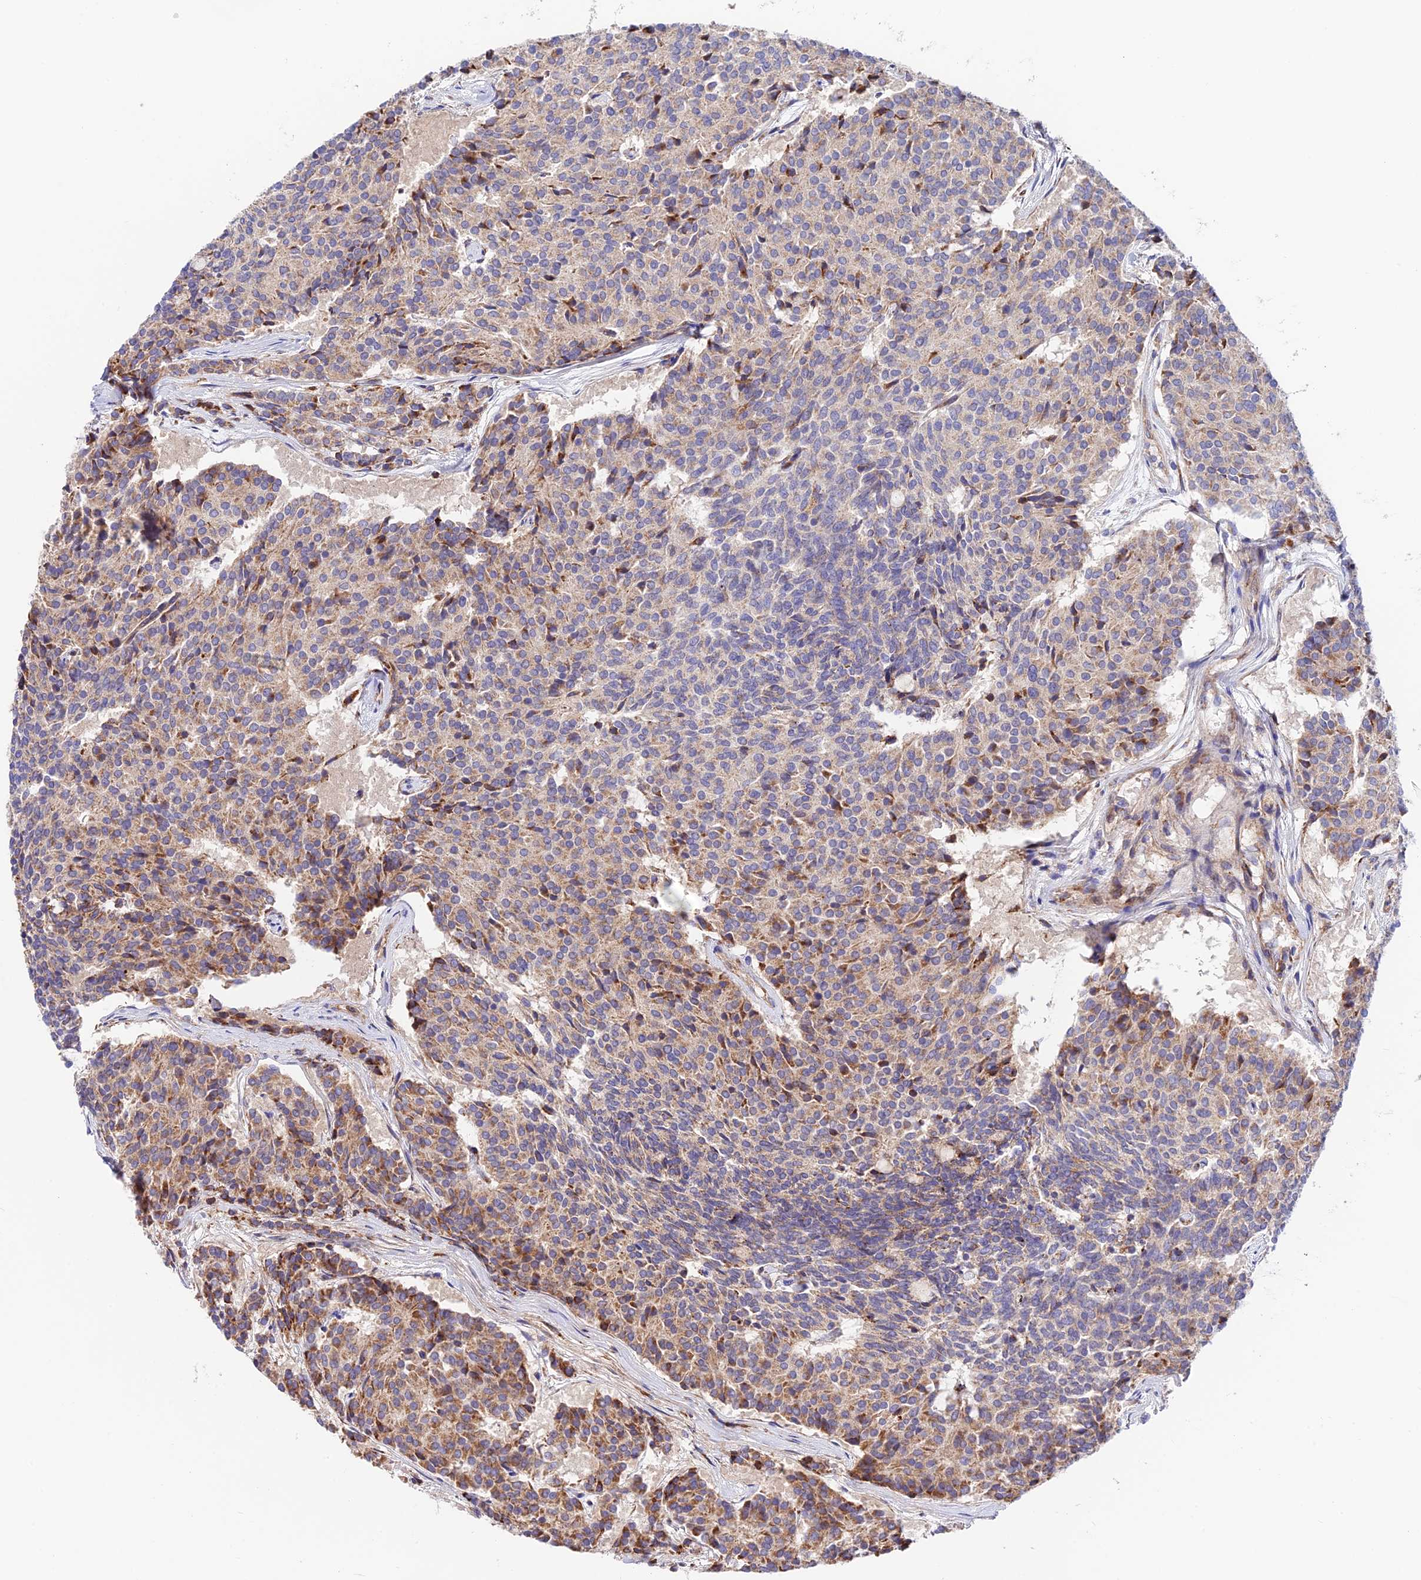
{"staining": {"intensity": "moderate", "quantity": "25%-75%", "location": "cytoplasmic/membranous"}, "tissue": "carcinoid", "cell_type": "Tumor cells", "image_type": "cancer", "snomed": [{"axis": "morphology", "description": "Carcinoid, malignant, NOS"}, {"axis": "topography", "description": "Pancreas"}], "caption": "A brown stain labels moderate cytoplasmic/membranous positivity of a protein in human carcinoid tumor cells.", "gene": "VPS13C", "patient": {"sex": "female", "age": 54}}